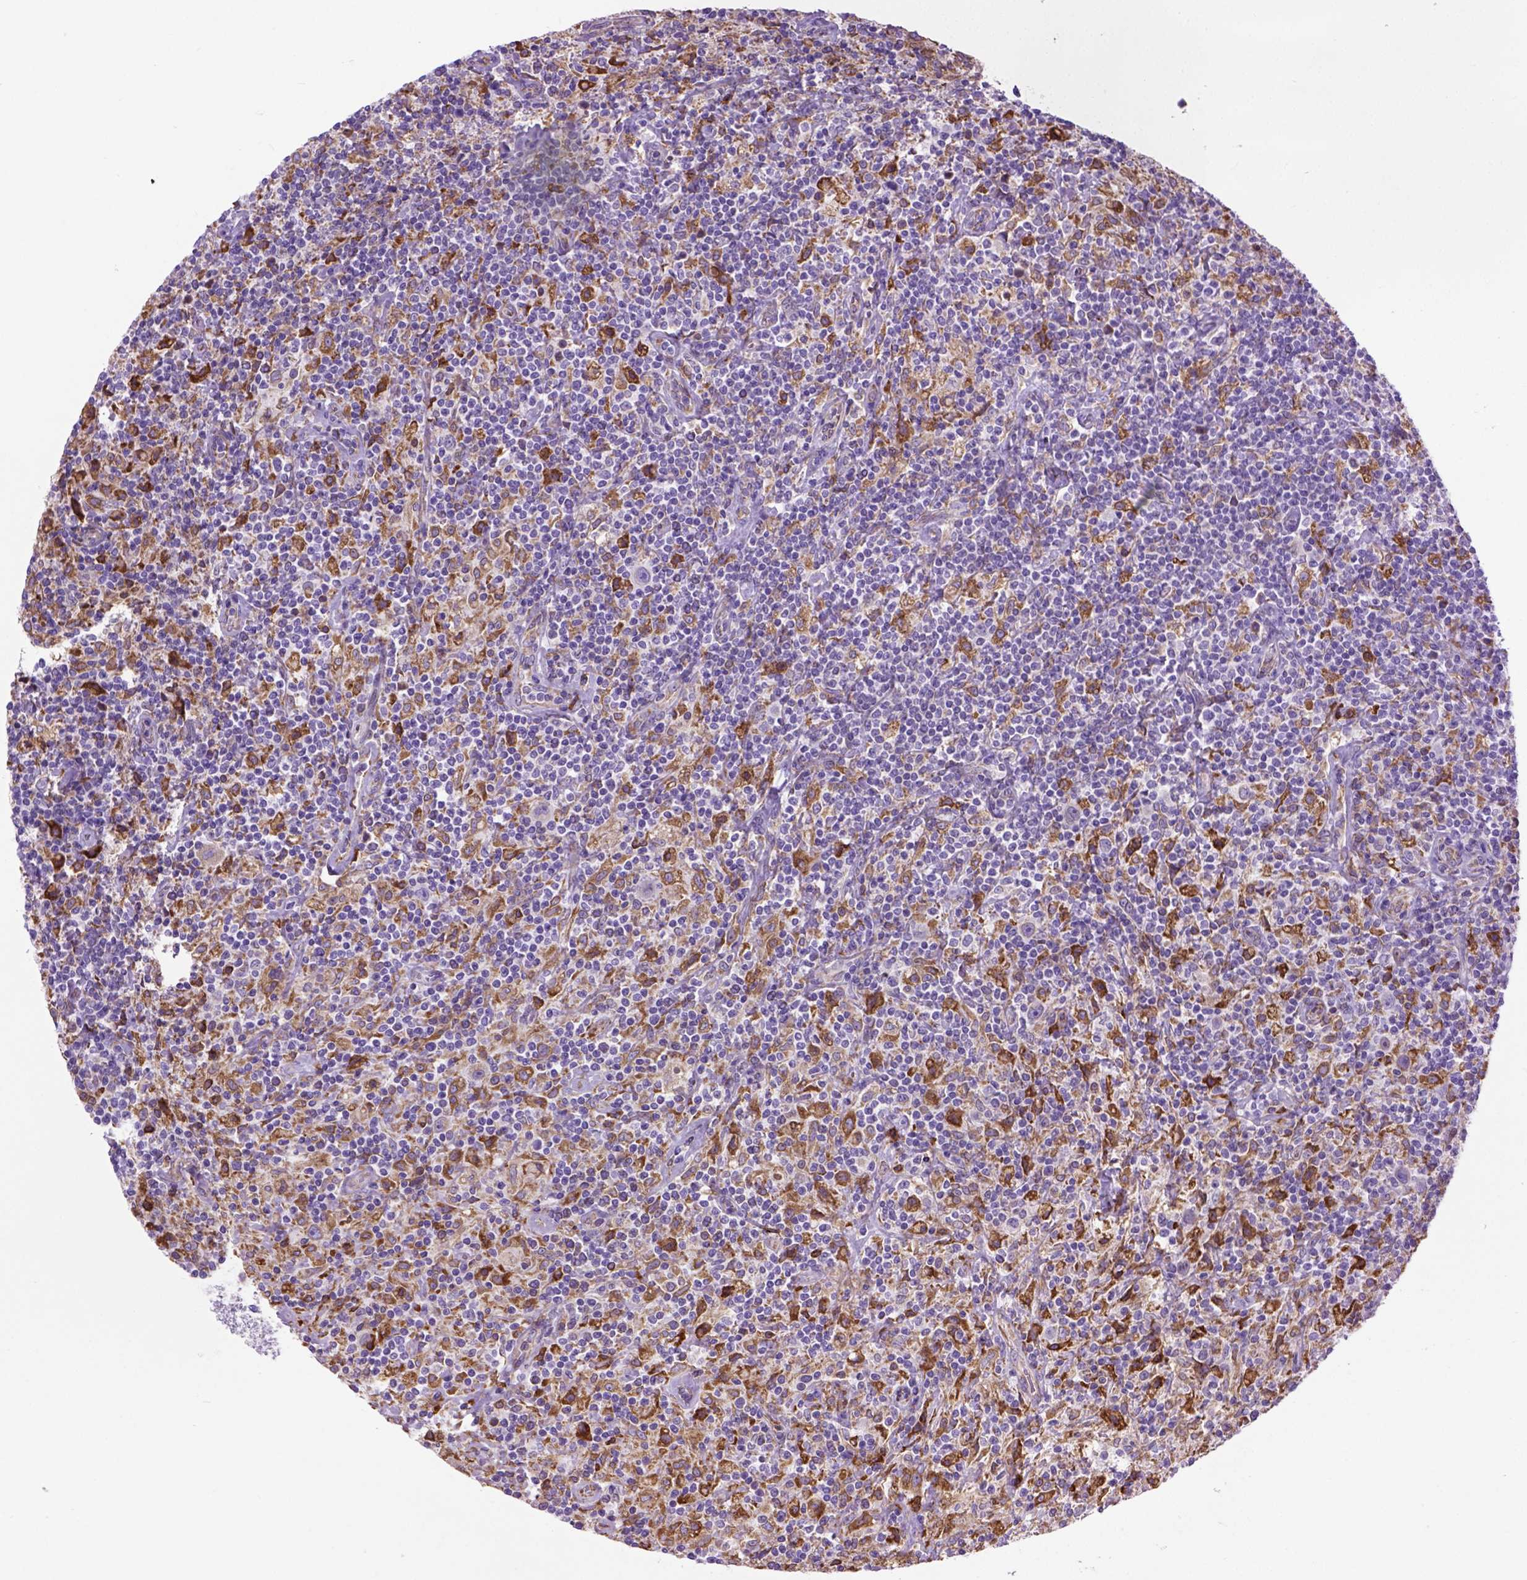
{"staining": {"intensity": "moderate", "quantity": "25%-75%", "location": "cytoplasmic/membranous"}, "tissue": "lymphoma", "cell_type": "Tumor cells", "image_type": "cancer", "snomed": [{"axis": "morphology", "description": "Hodgkin's disease, NOS"}, {"axis": "topography", "description": "Lymph node"}], "caption": "IHC photomicrograph of human Hodgkin's disease stained for a protein (brown), which exhibits medium levels of moderate cytoplasmic/membranous positivity in about 25%-75% of tumor cells.", "gene": "PLK4", "patient": {"sex": "male", "age": 70}}